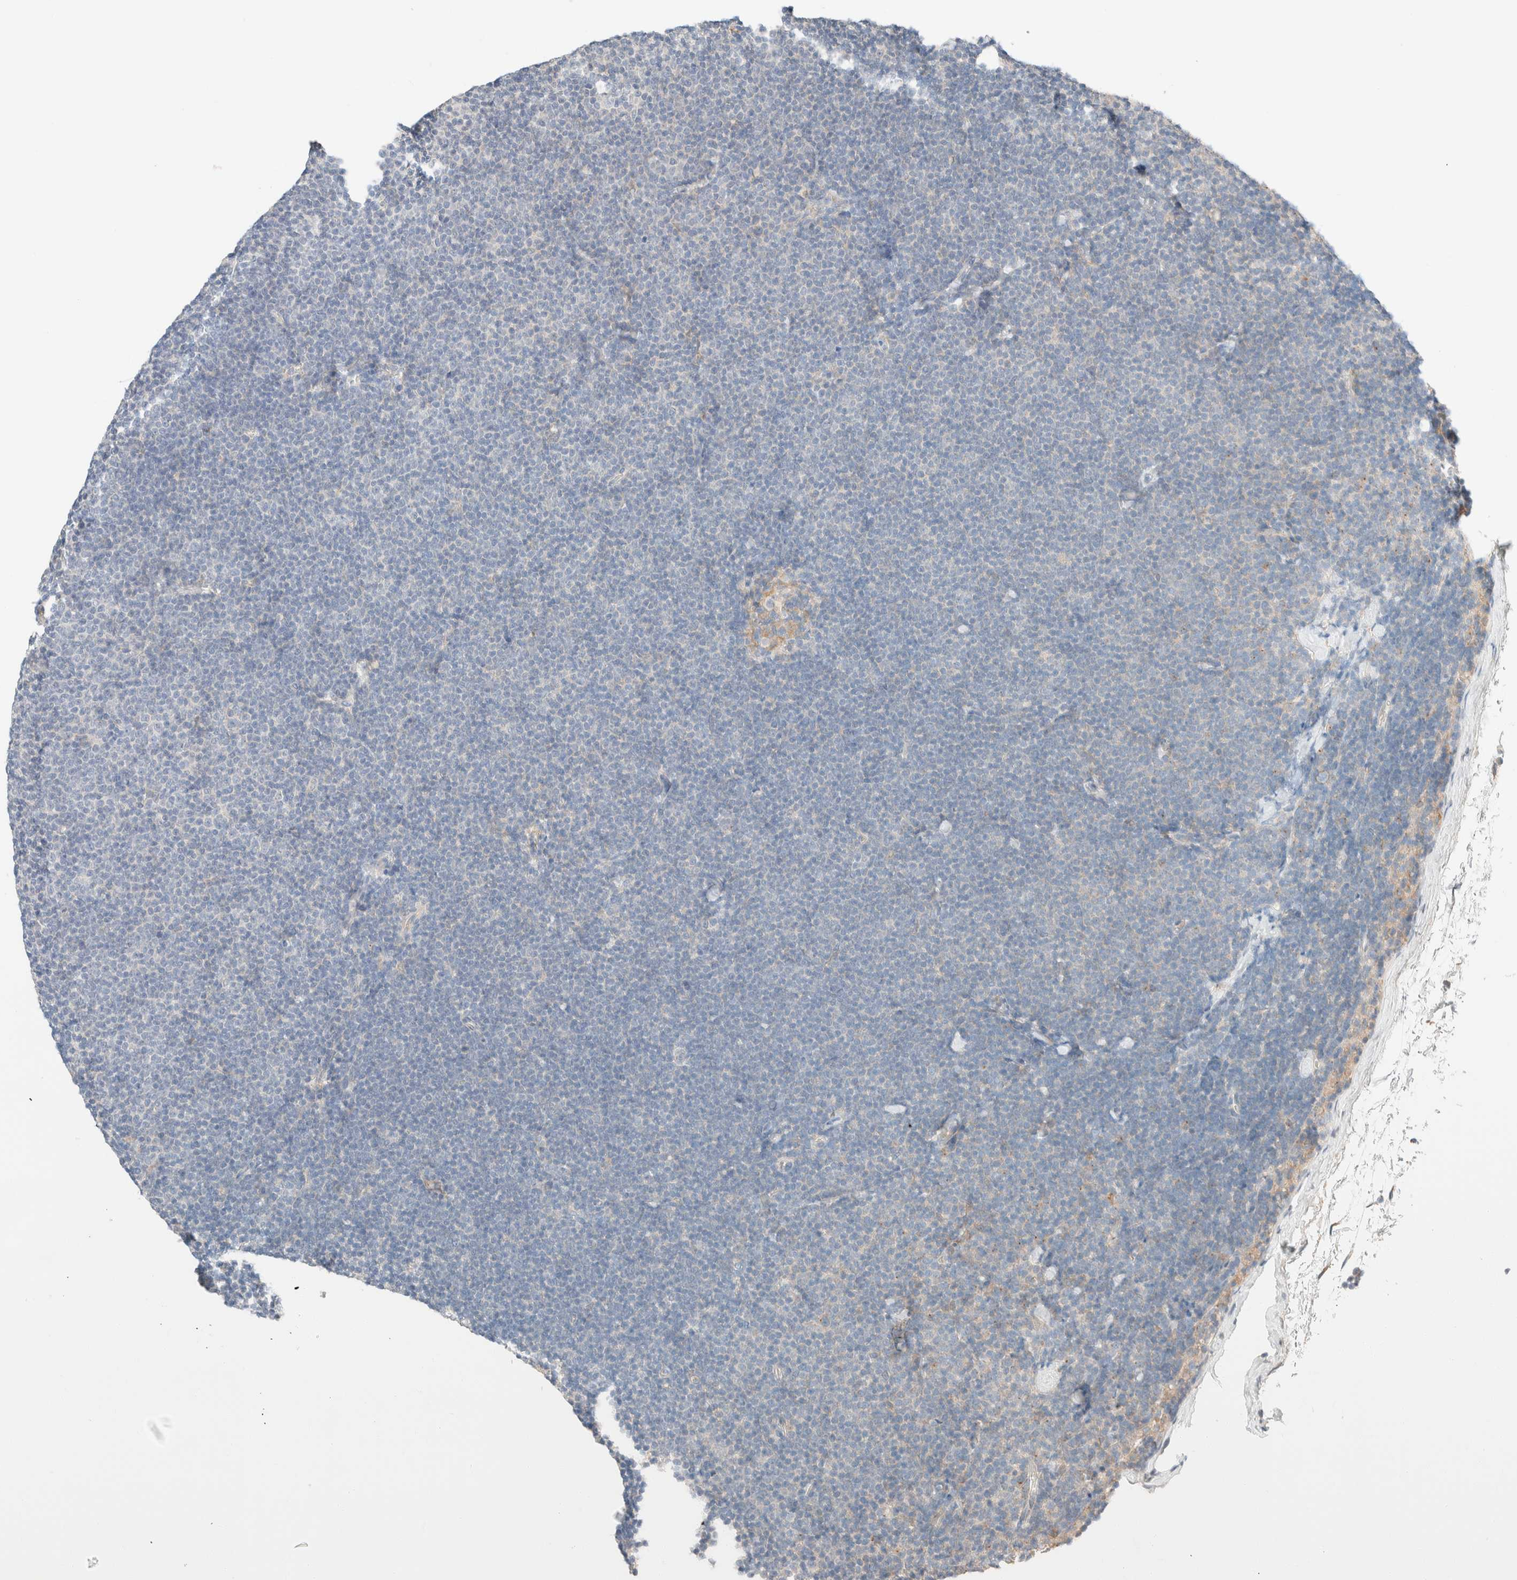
{"staining": {"intensity": "negative", "quantity": "none", "location": "none"}, "tissue": "lymphoma", "cell_type": "Tumor cells", "image_type": "cancer", "snomed": [{"axis": "morphology", "description": "Malignant lymphoma, non-Hodgkin's type, Low grade"}, {"axis": "topography", "description": "Lymph node"}], "caption": "IHC photomicrograph of lymphoma stained for a protein (brown), which displays no staining in tumor cells. The staining is performed using DAB (3,3'-diaminobenzidine) brown chromogen with nuclei counter-stained in using hematoxylin.", "gene": "PCM1", "patient": {"sex": "female", "age": 53}}